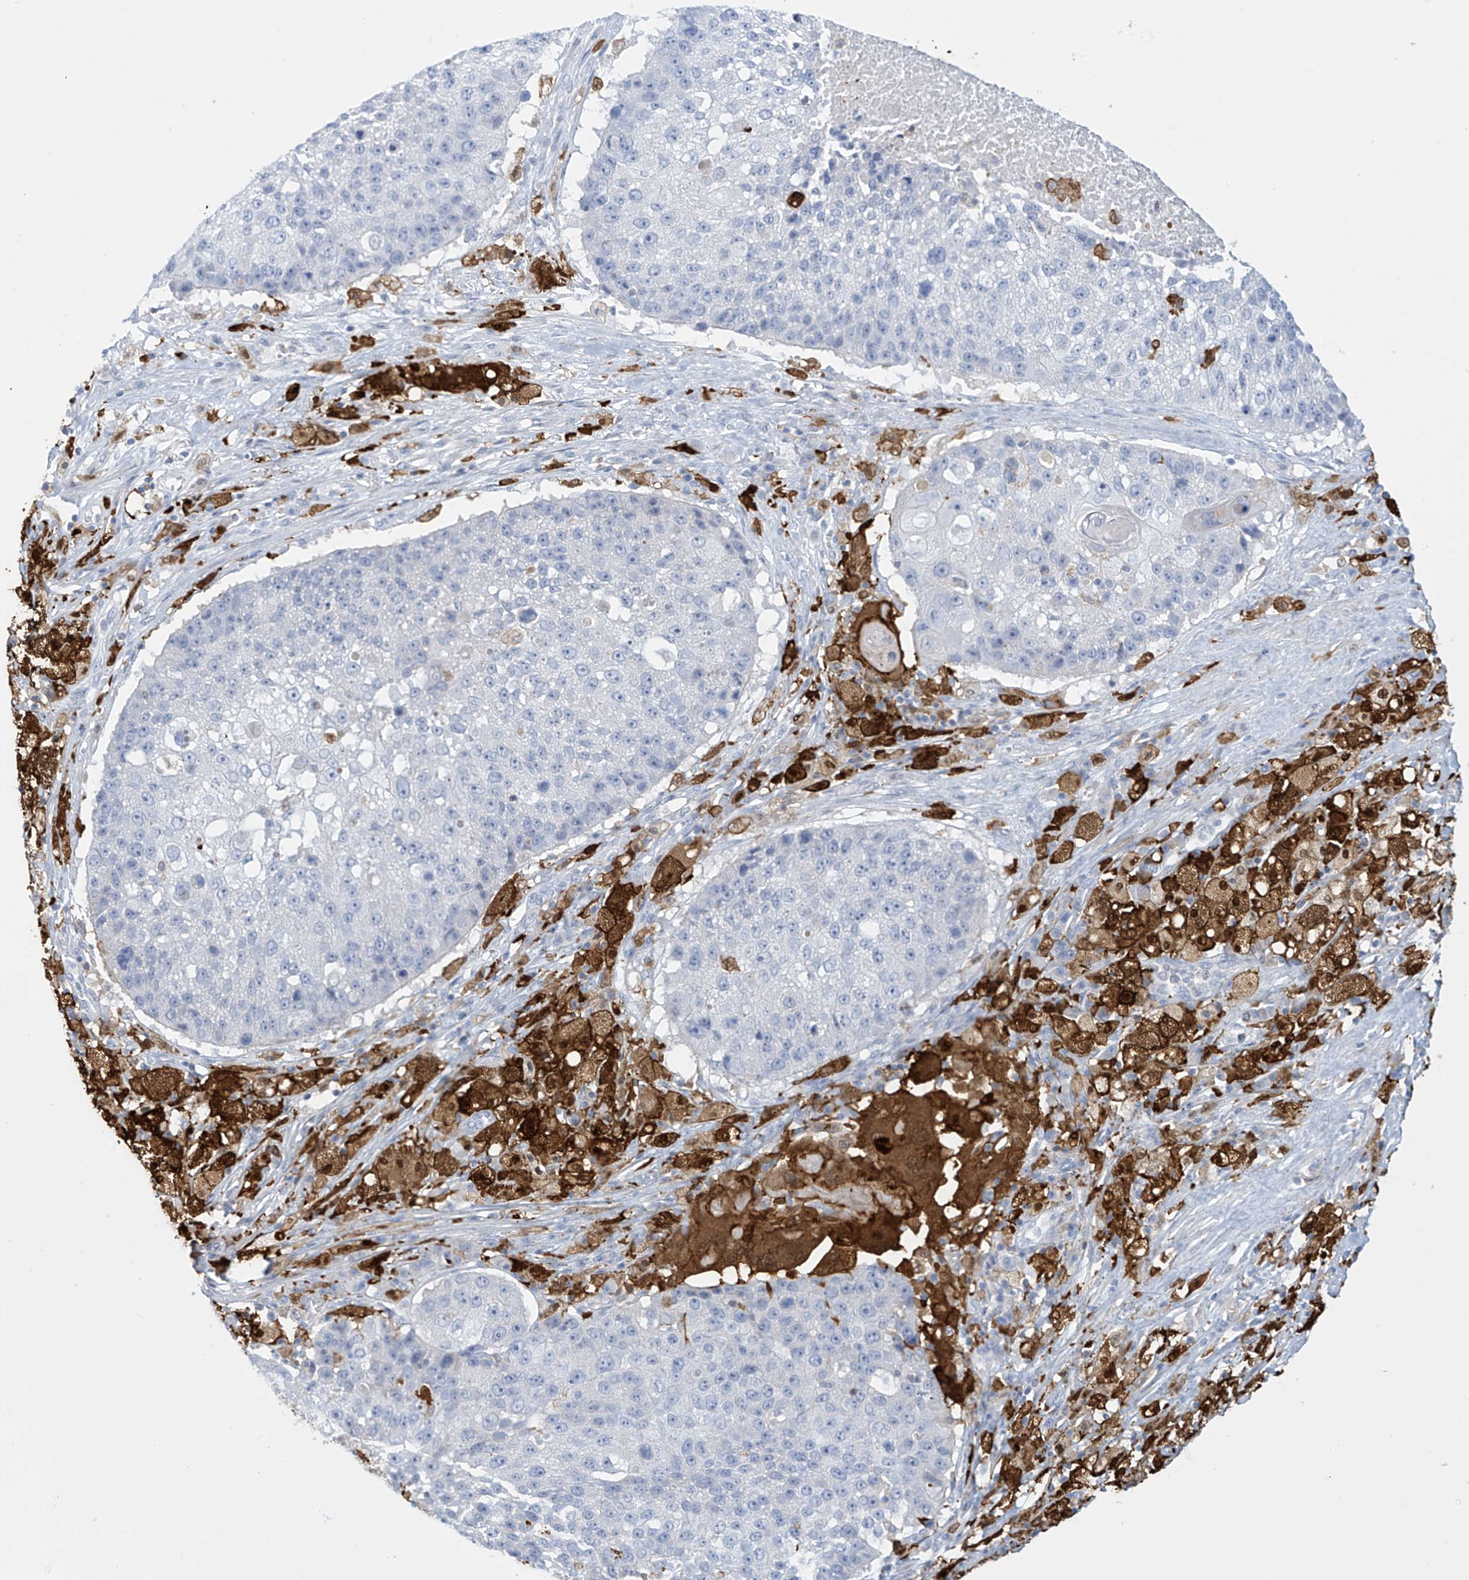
{"staining": {"intensity": "negative", "quantity": "none", "location": "none"}, "tissue": "lung cancer", "cell_type": "Tumor cells", "image_type": "cancer", "snomed": [{"axis": "morphology", "description": "Squamous cell carcinoma, NOS"}, {"axis": "topography", "description": "Lung"}], "caption": "This is an immunohistochemistry (IHC) photomicrograph of squamous cell carcinoma (lung). There is no positivity in tumor cells.", "gene": "TRMT2B", "patient": {"sex": "male", "age": 61}}